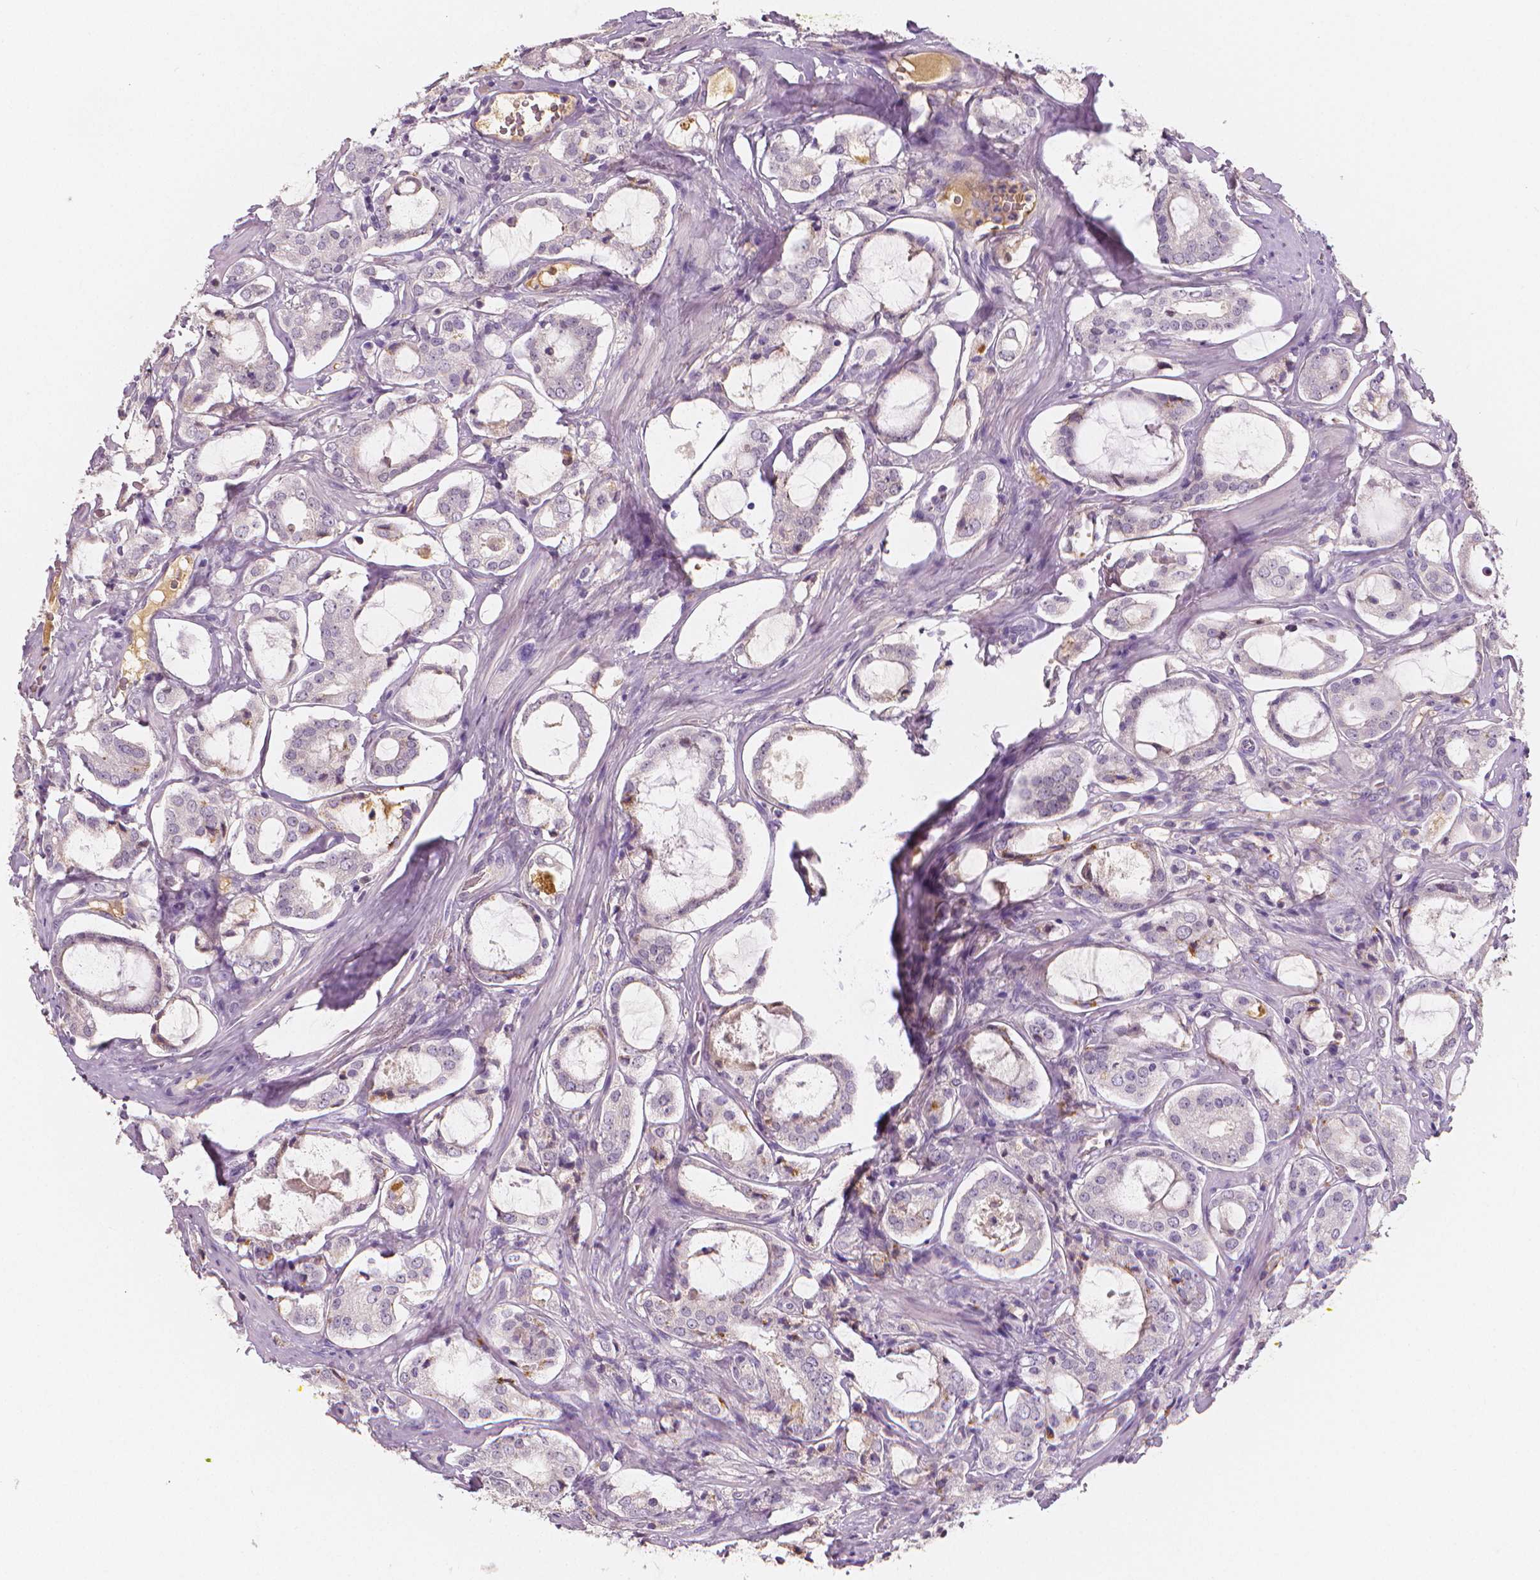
{"staining": {"intensity": "negative", "quantity": "none", "location": "none"}, "tissue": "prostate cancer", "cell_type": "Tumor cells", "image_type": "cancer", "snomed": [{"axis": "morphology", "description": "Adenocarcinoma, NOS"}, {"axis": "topography", "description": "Prostate"}], "caption": "Immunohistochemistry (IHC) of human prostate cancer displays no staining in tumor cells.", "gene": "APOA4", "patient": {"sex": "male", "age": 66}}